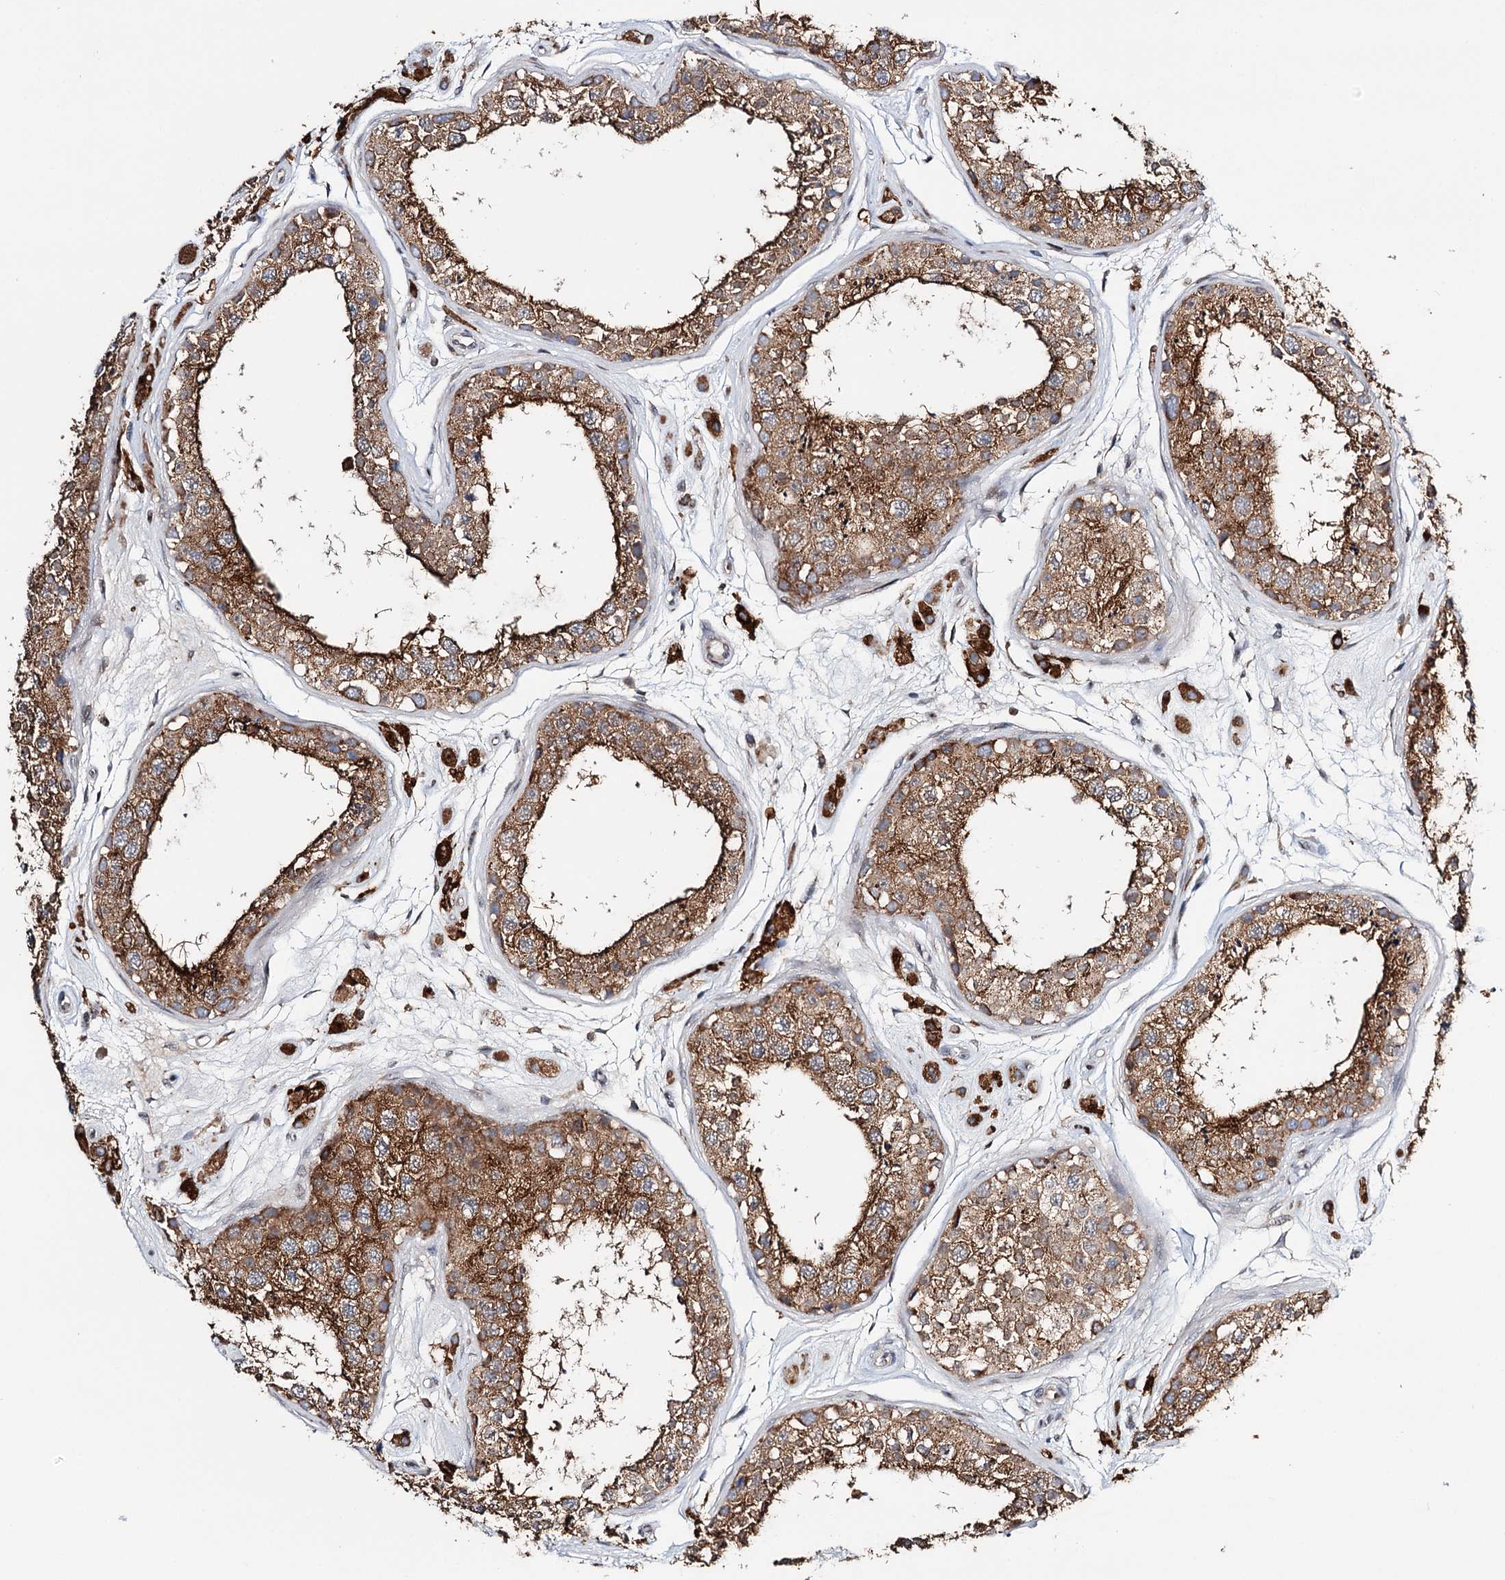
{"staining": {"intensity": "strong", "quantity": ">75%", "location": "cytoplasmic/membranous"}, "tissue": "testis", "cell_type": "Cells in seminiferous ducts", "image_type": "normal", "snomed": [{"axis": "morphology", "description": "Normal tissue, NOS"}, {"axis": "topography", "description": "Testis"}], "caption": "This is a histology image of immunohistochemistry staining of benign testis, which shows strong positivity in the cytoplasmic/membranous of cells in seminiferous ducts.", "gene": "CFAP46", "patient": {"sex": "male", "age": 25}}